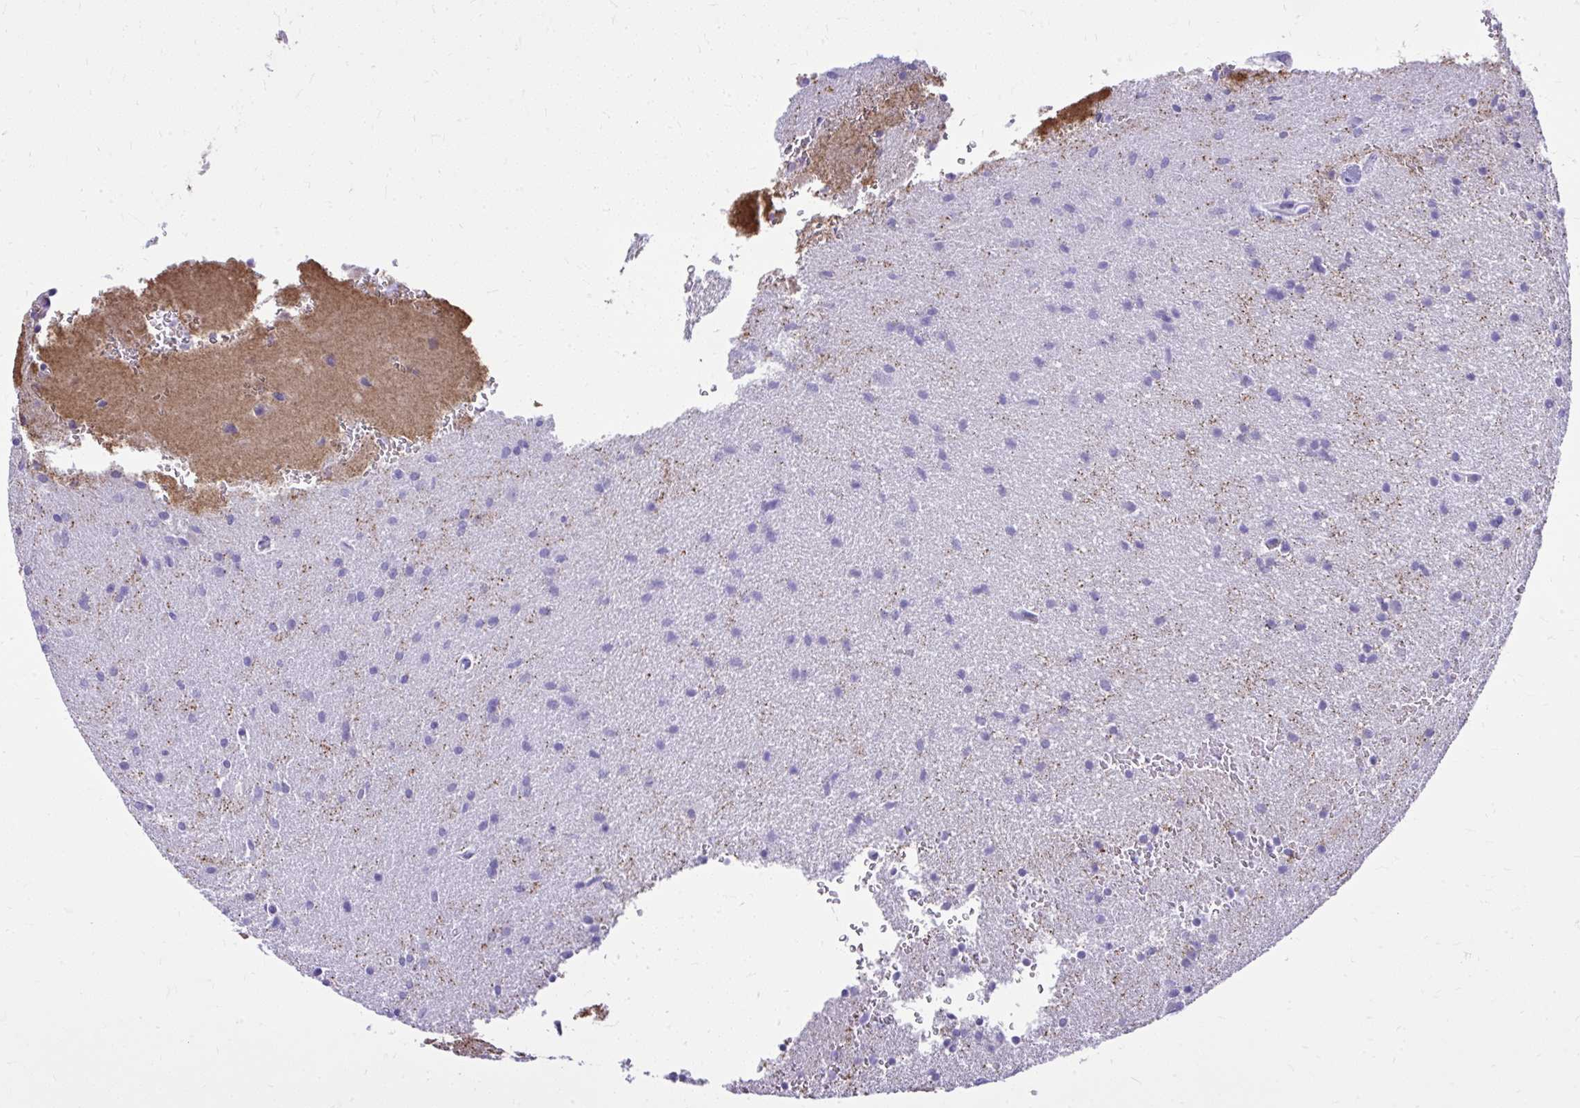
{"staining": {"intensity": "negative", "quantity": "none", "location": "none"}, "tissue": "glioma", "cell_type": "Tumor cells", "image_type": "cancer", "snomed": [{"axis": "morphology", "description": "Glioma, malignant, Low grade"}, {"axis": "topography", "description": "Brain"}], "caption": "IHC image of neoplastic tissue: human low-grade glioma (malignant) stained with DAB (3,3'-diaminobenzidine) demonstrates no significant protein positivity in tumor cells.", "gene": "NNMT", "patient": {"sex": "female", "age": 34}}